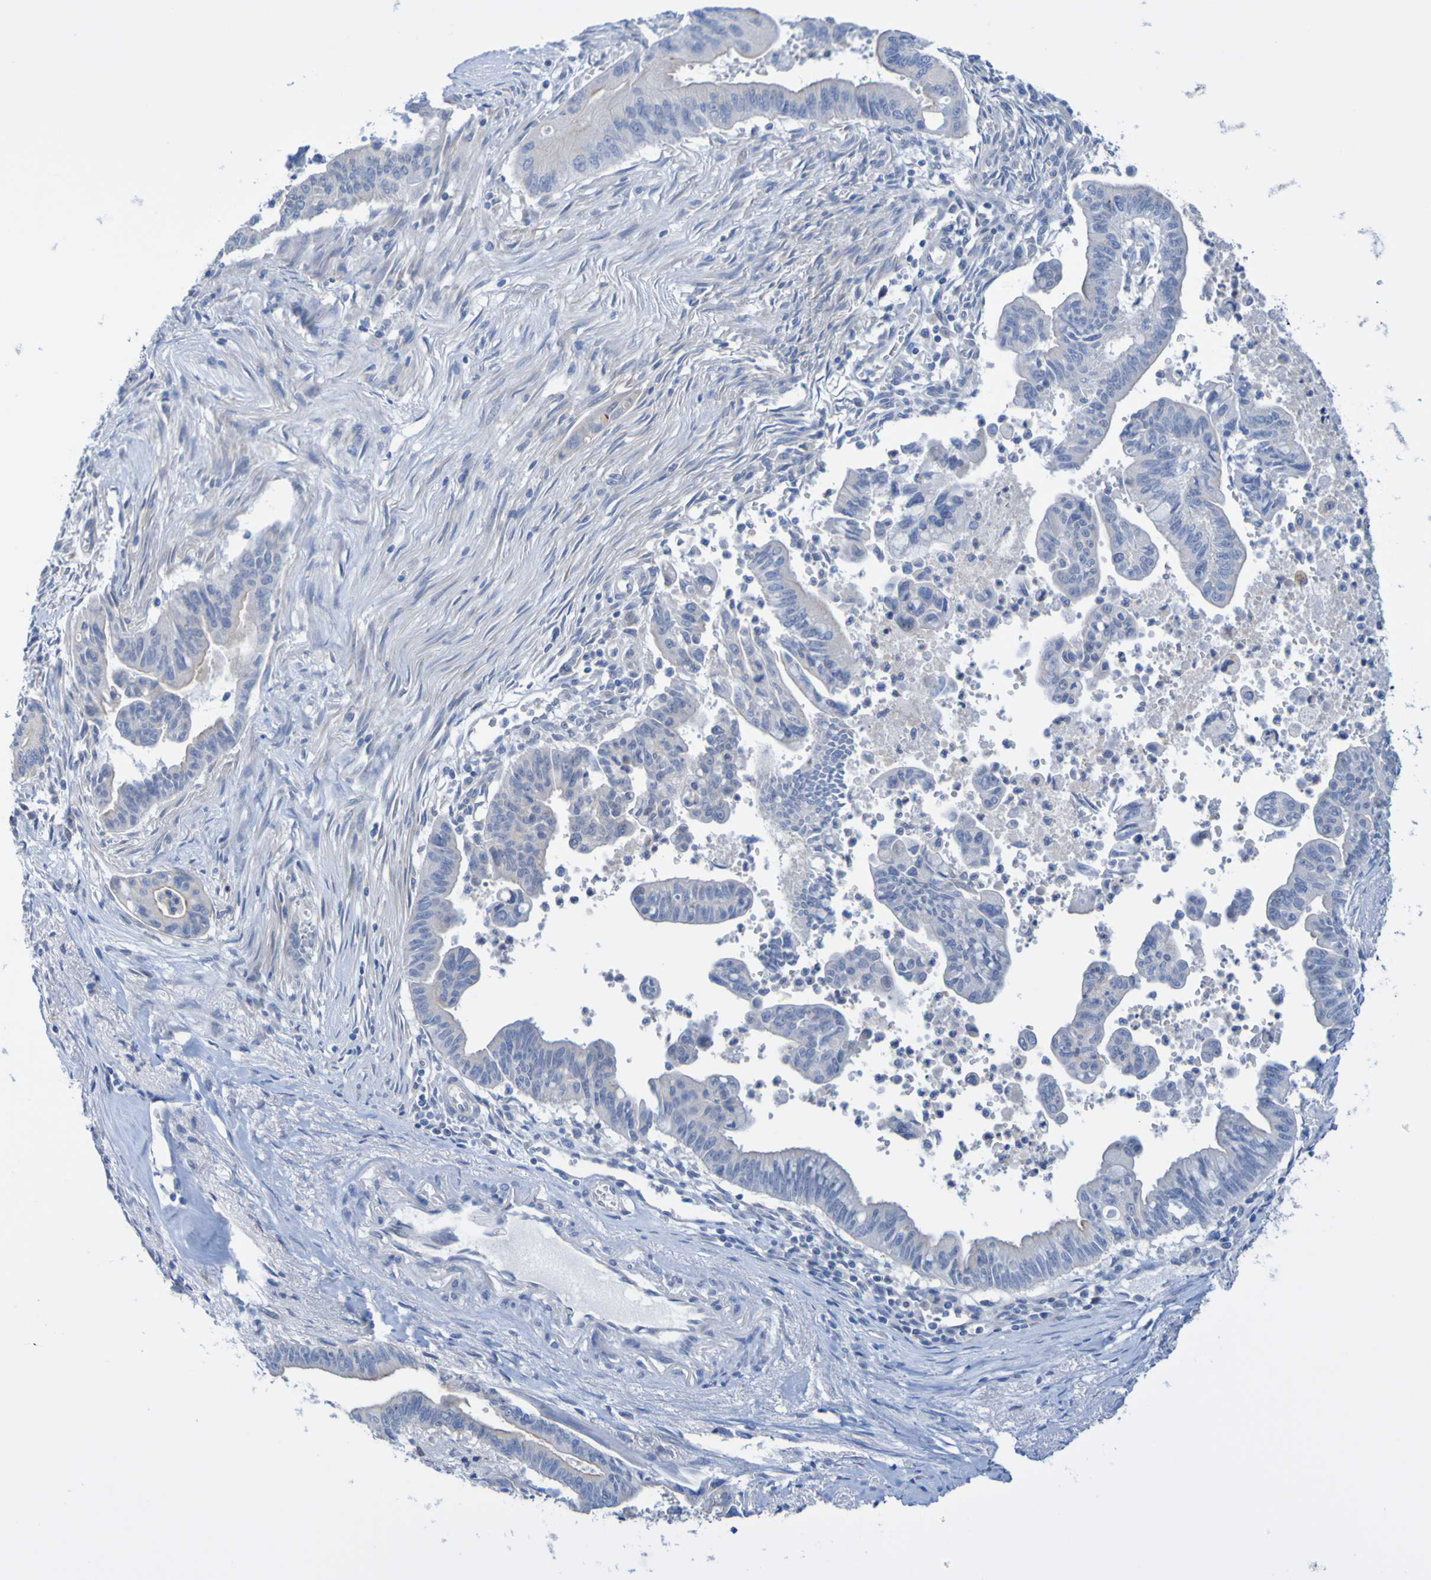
{"staining": {"intensity": "weak", "quantity": ">75%", "location": "cytoplasmic/membranous"}, "tissue": "pancreatic cancer", "cell_type": "Tumor cells", "image_type": "cancer", "snomed": [{"axis": "morphology", "description": "Adenocarcinoma, NOS"}, {"axis": "topography", "description": "Pancreas"}], "caption": "Immunohistochemical staining of human pancreatic adenocarcinoma demonstrates weak cytoplasmic/membranous protein positivity in about >75% of tumor cells.", "gene": "ACMSD", "patient": {"sex": "male", "age": 70}}